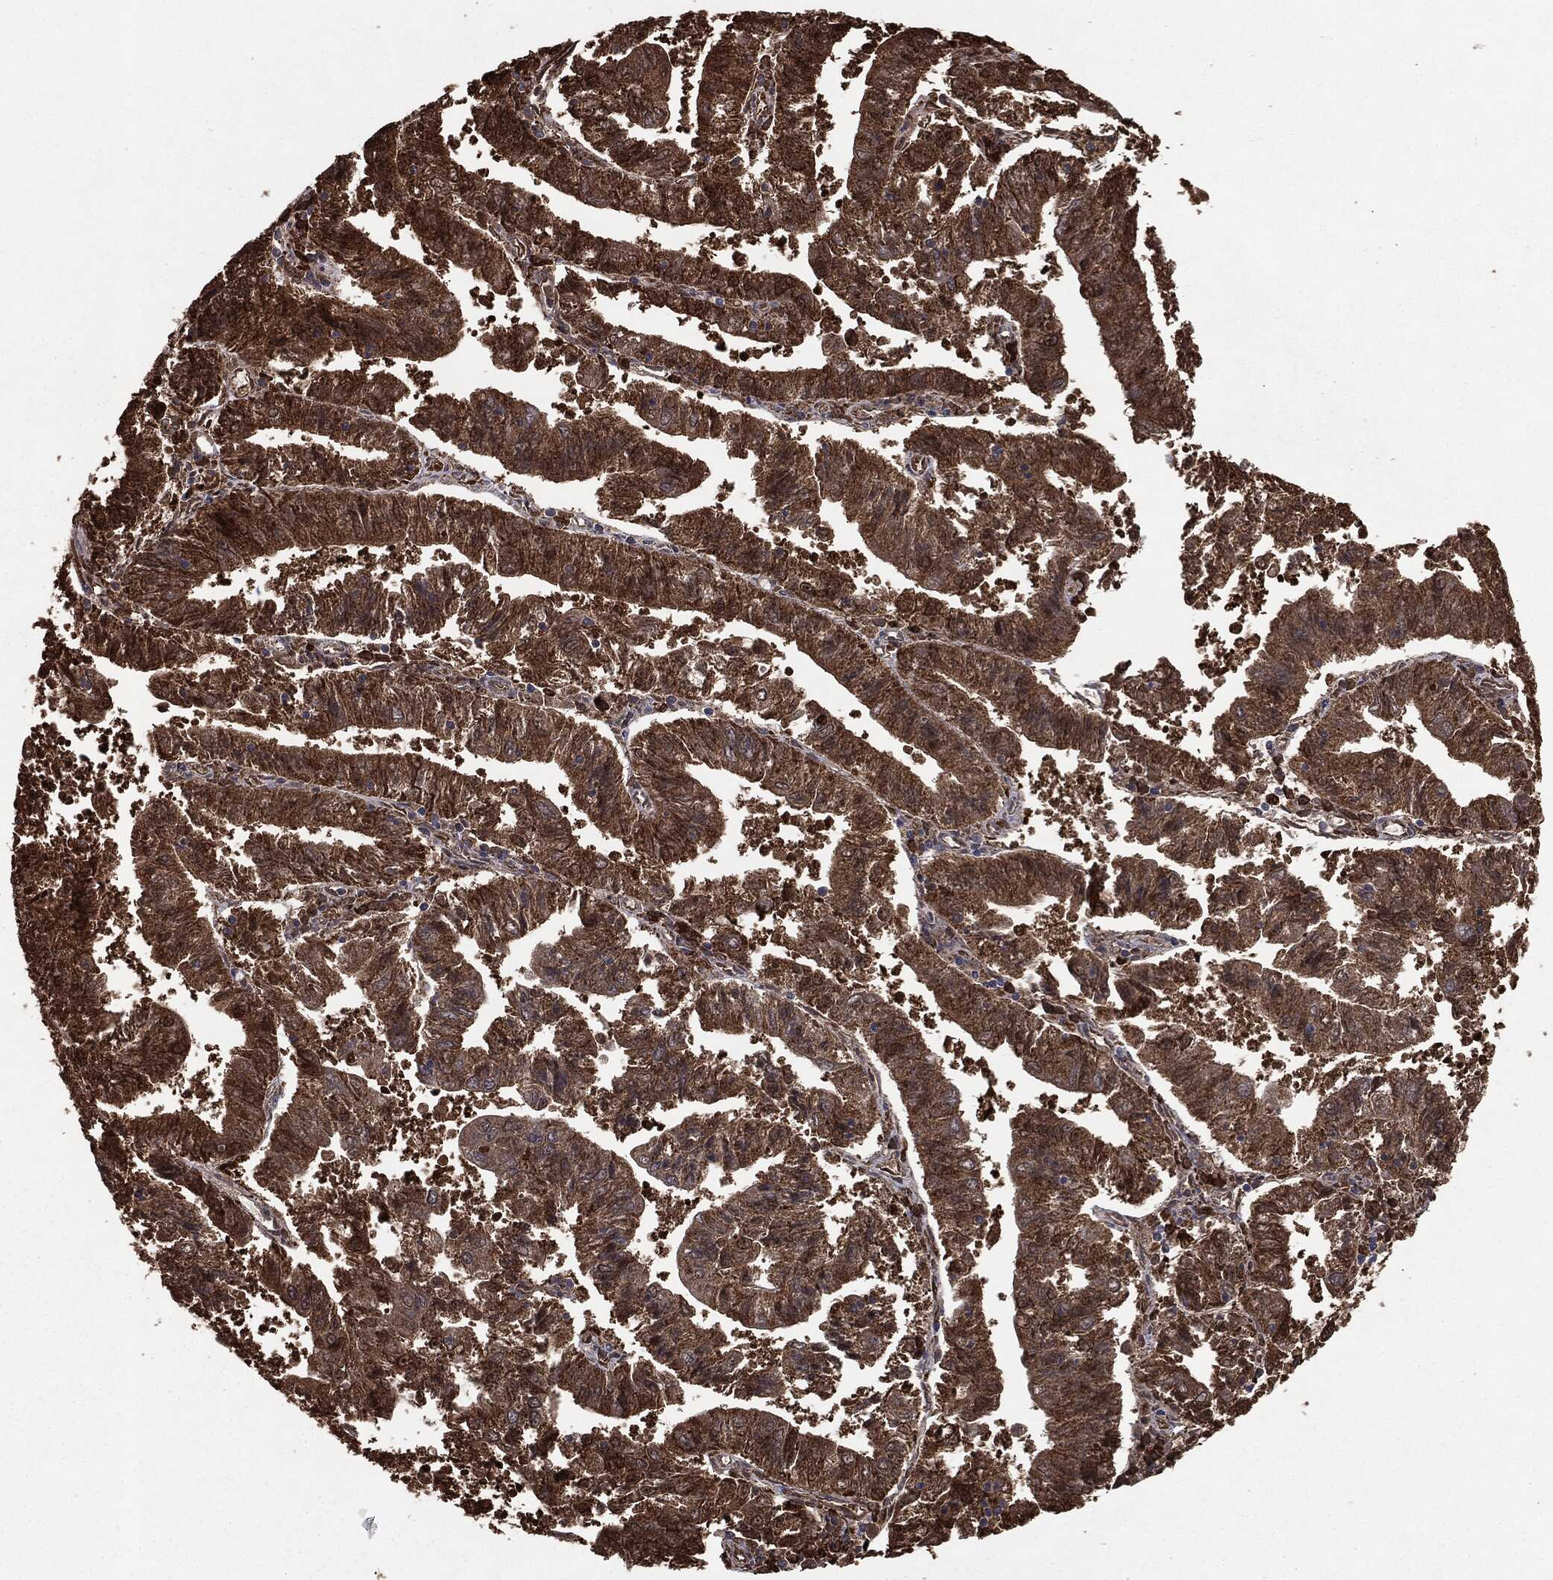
{"staining": {"intensity": "strong", "quantity": ">75%", "location": "cytoplasmic/membranous"}, "tissue": "endometrial cancer", "cell_type": "Tumor cells", "image_type": "cancer", "snomed": [{"axis": "morphology", "description": "Adenocarcinoma, NOS"}, {"axis": "topography", "description": "Endometrium"}], "caption": "About >75% of tumor cells in human endometrial adenocarcinoma reveal strong cytoplasmic/membranous protein expression as visualized by brown immunohistochemical staining.", "gene": "NME1", "patient": {"sex": "female", "age": 82}}